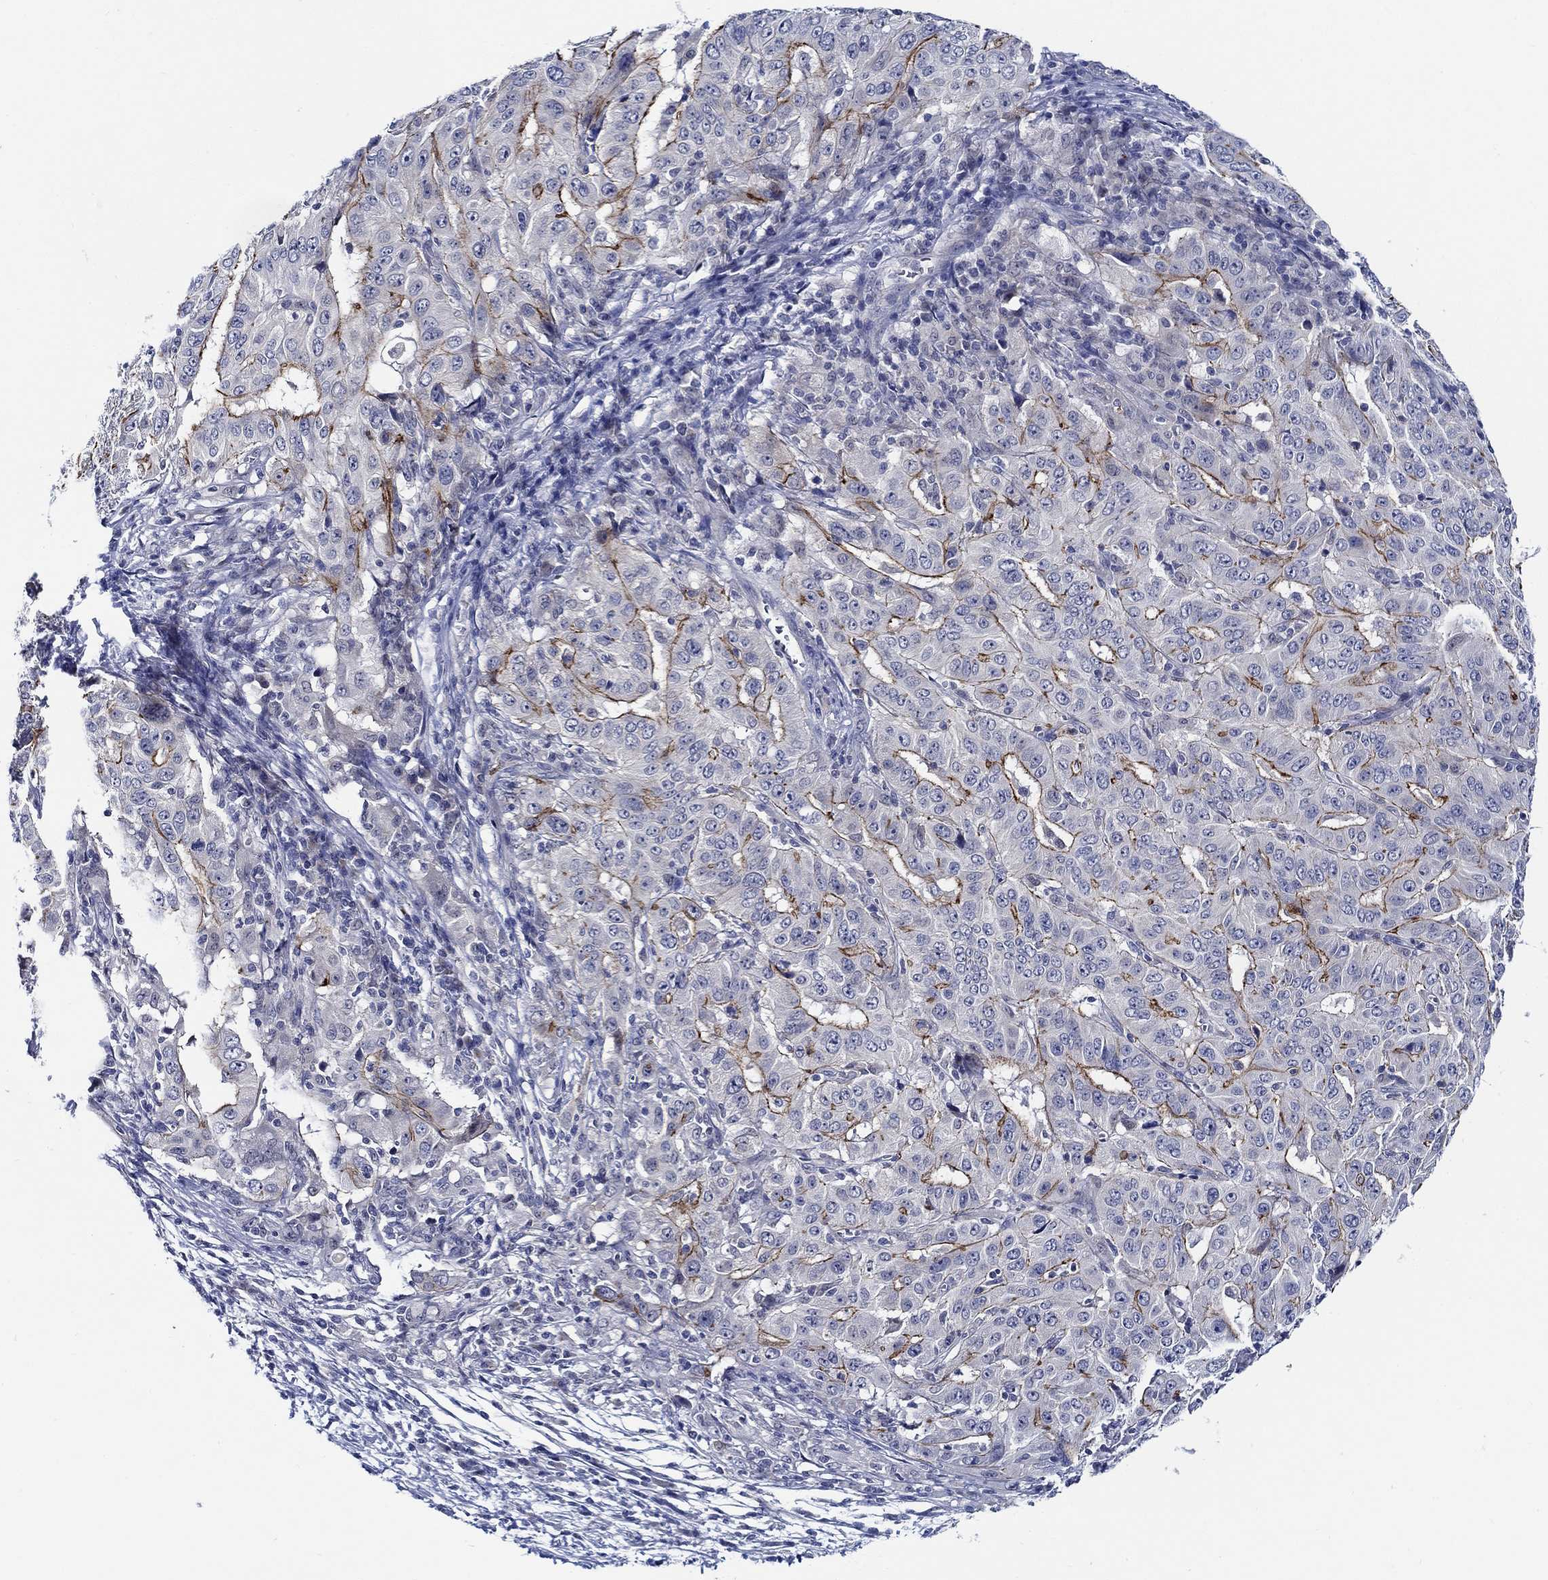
{"staining": {"intensity": "strong", "quantity": "25%-75%", "location": "cytoplasmic/membranous"}, "tissue": "pancreatic cancer", "cell_type": "Tumor cells", "image_type": "cancer", "snomed": [{"axis": "morphology", "description": "Adenocarcinoma, NOS"}, {"axis": "topography", "description": "Pancreas"}], "caption": "Immunohistochemical staining of human pancreatic adenocarcinoma exhibits high levels of strong cytoplasmic/membranous protein staining in about 25%-75% of tumor cells. (Stains: DAB (3,3'-diaminobenzidine) in brown, nuclei in blue, Microscopy: brightfield microscopy at high magnification).", "gene": "ALOX12", "patient": {"sex": "male", "age": 63}}